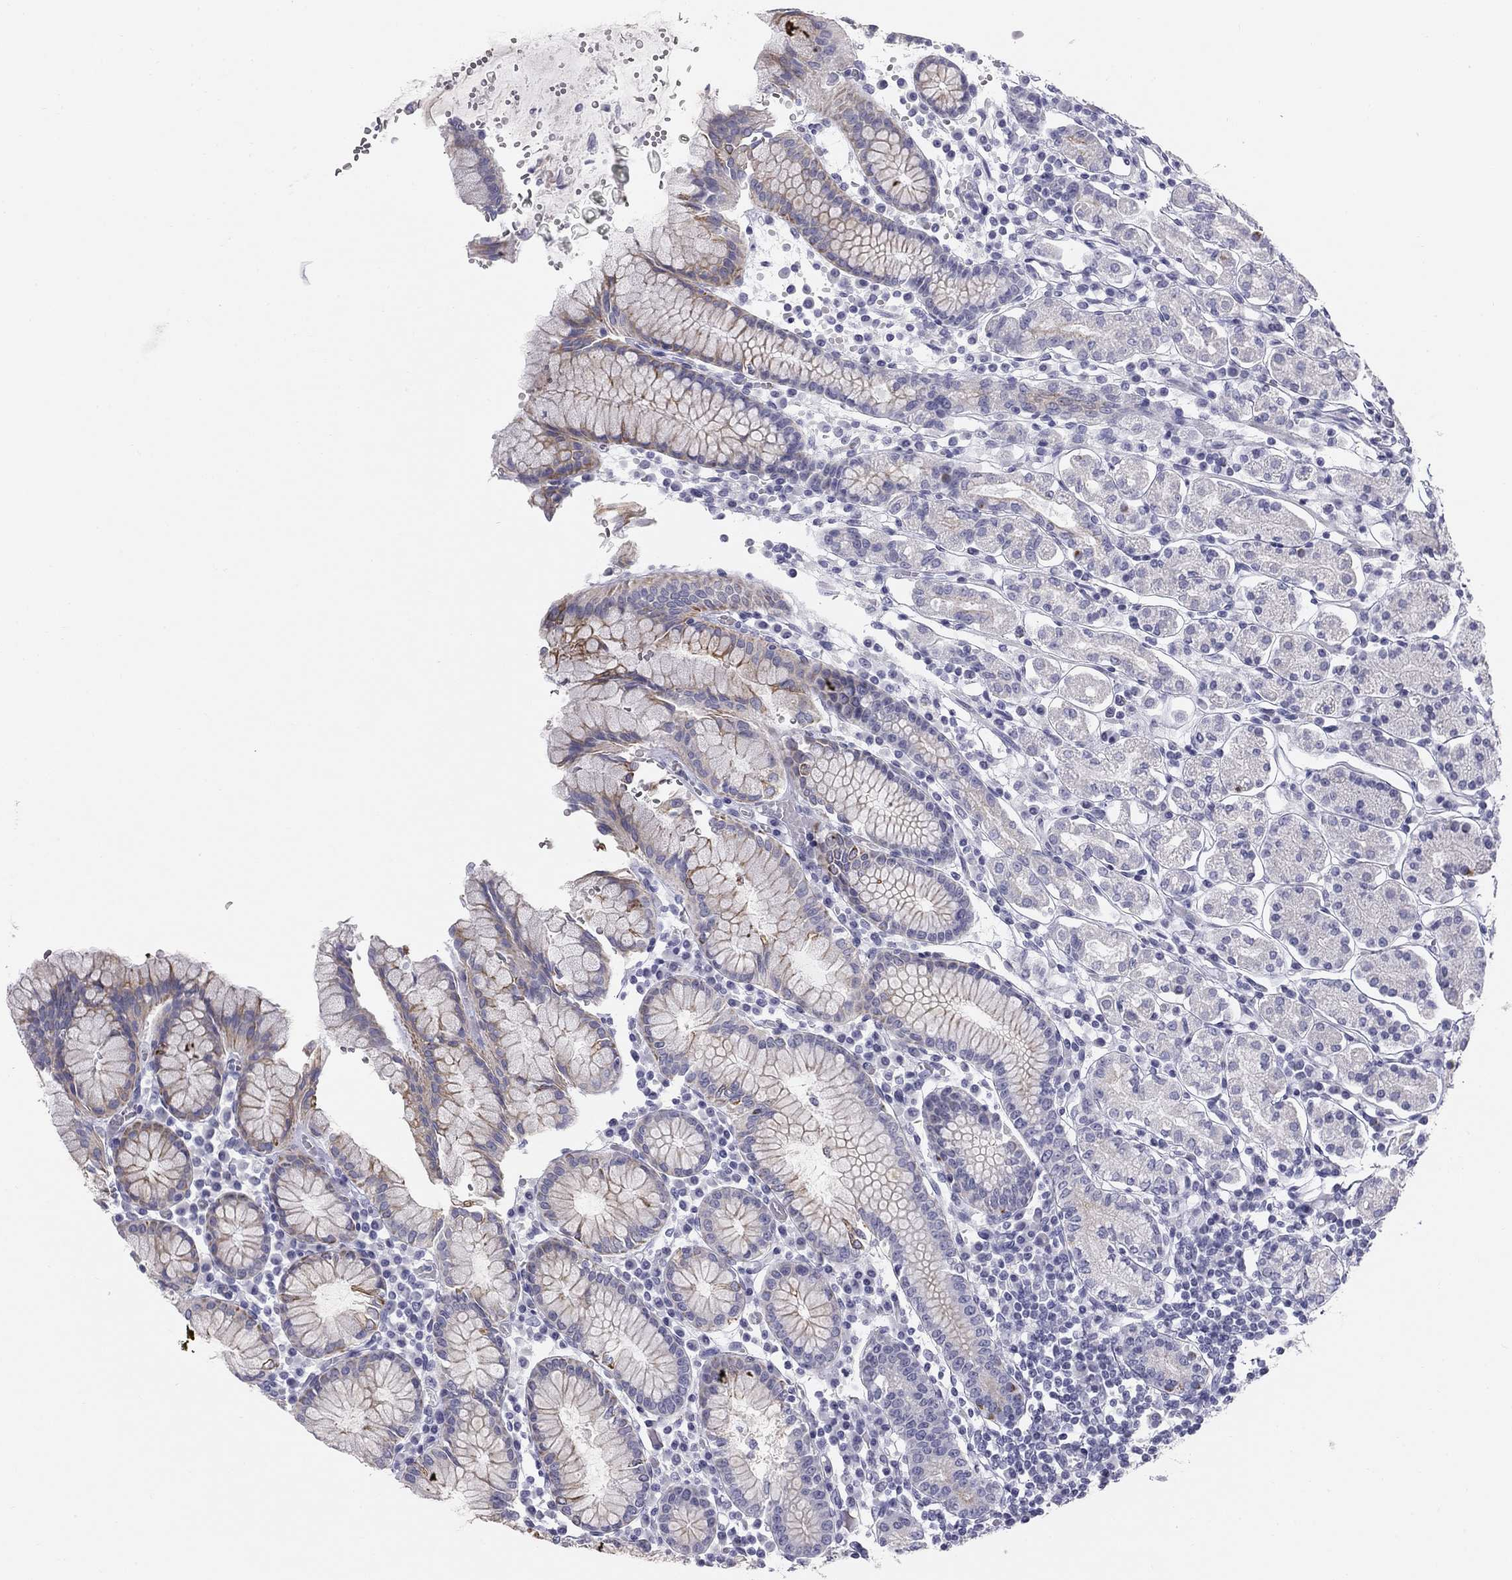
{"staining": {"intensity": "weak", "quantity": "<25%", "location": "cytoplasmic/membranous"}, "tissue": "stomach", "cell_type": "Glandular cells", "image_type": "normal", "snomed": [{"axis": "morphology", "description": "Normal tissue, NOS"}, {"axis": "topography", "description": "Stomach, upper"}, {"axis": "topography", "description": "Stomach"}], "caption": "IHC photomicrograph of normal stomach: stomach stained with DAB exhibits no significant protein expression in glandular cells. (DAB immunohistochemistry with hematoxylin counter stain).", "gene": "SULT2B1", "patient": {"sex": "male", "age": 62}}